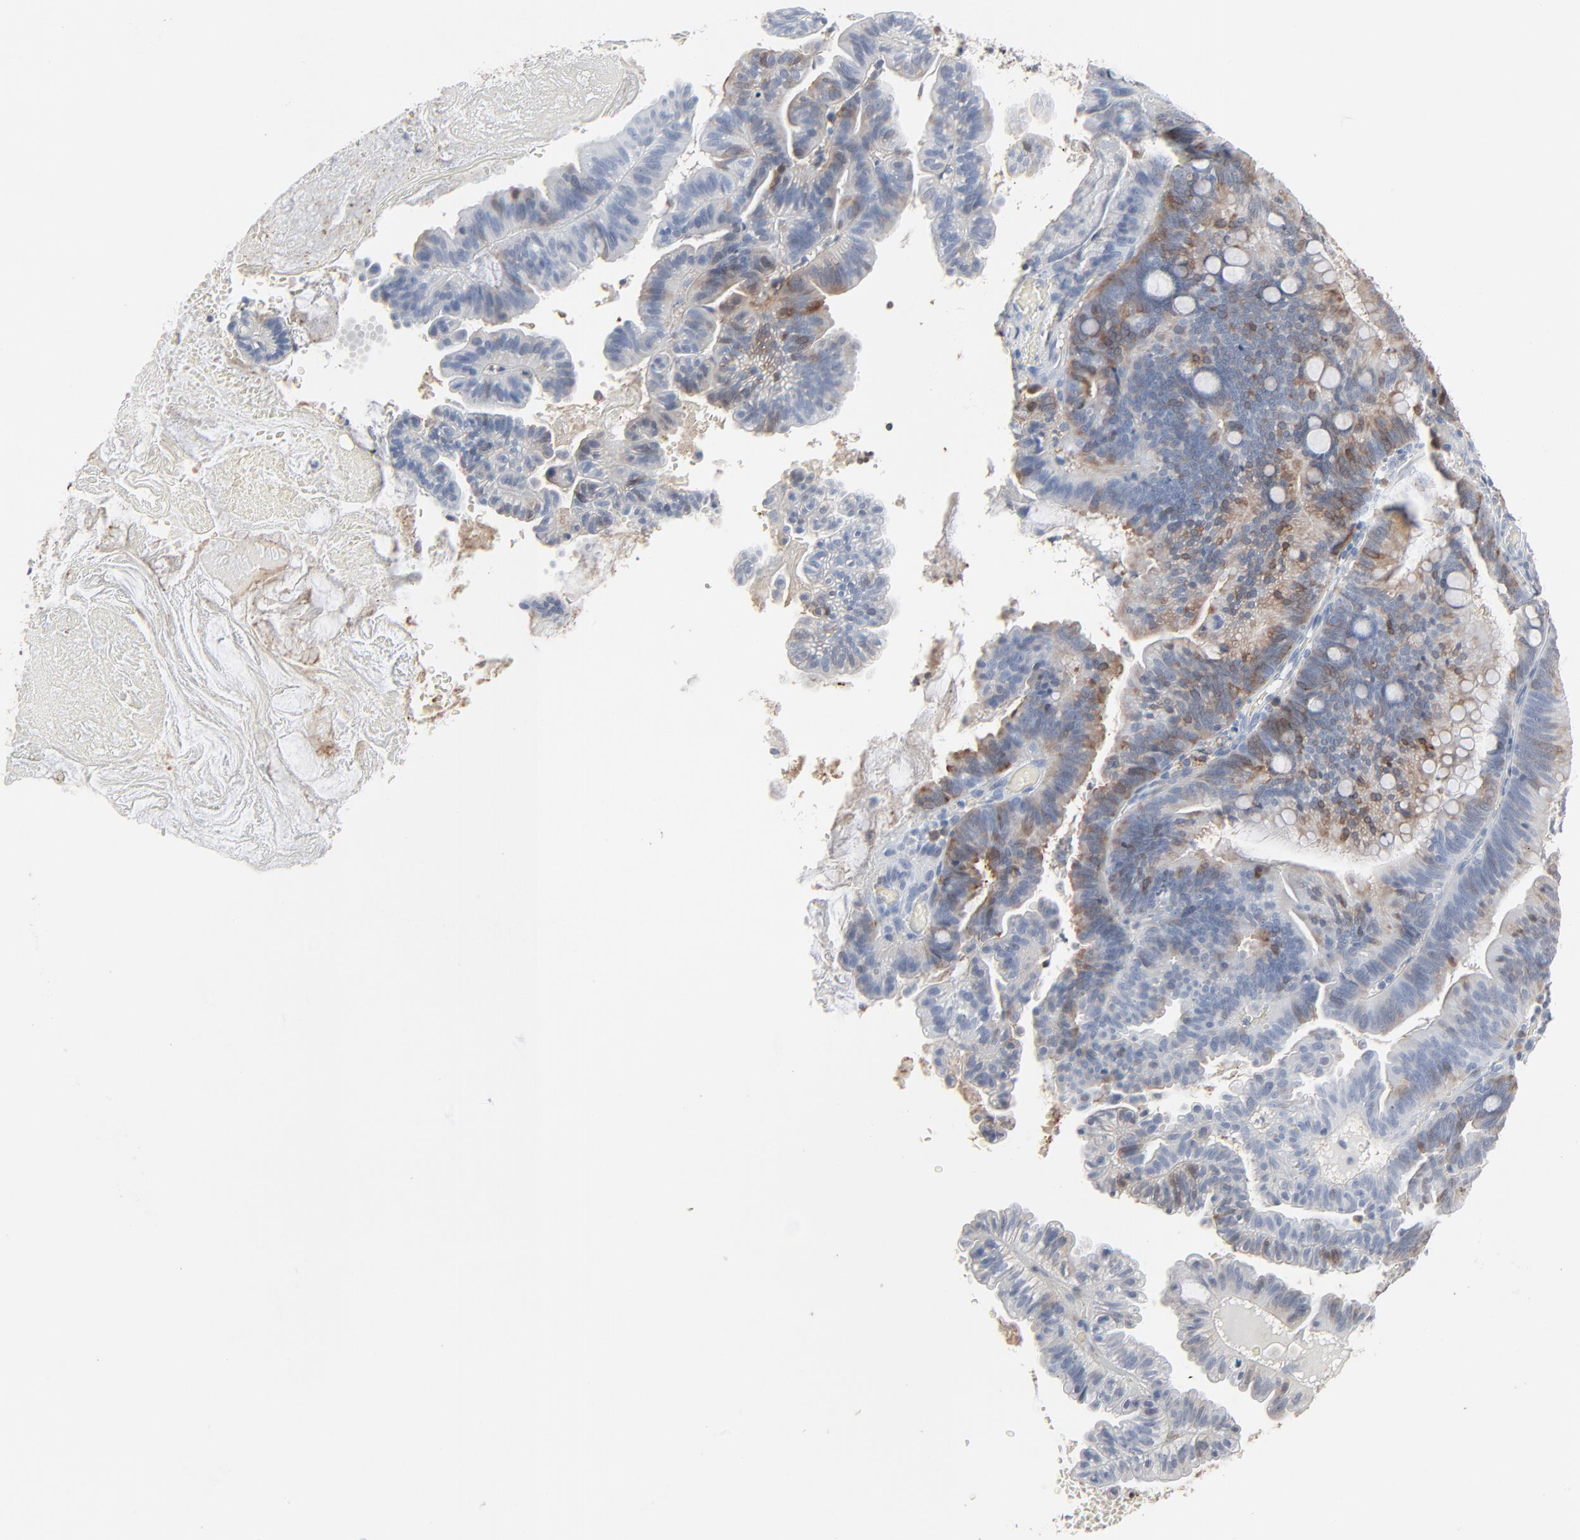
{"staining": {"intensity": "moderate", "quantity": "<25%", "location": "cytoplasmic/membranous"}, "tissue": "pancreatic cancer", "cell_type": "Tumor cells", "image_type": "cancer", "snomed": [{"axis": "morphology", "description": "Adenocarcinoma, NOS"}, {"axis": "topography", "description": "Pancreas"}], "caption": "This micrograph demonstrates immunohistochemistry (IHC) staining of pancreatic cancer, with low moderate cytoplasmic/membranous staining in approximately <25% of tumor cells.", "gene": "PHGDH", "patient": {"sex": "male", "age": 82}}